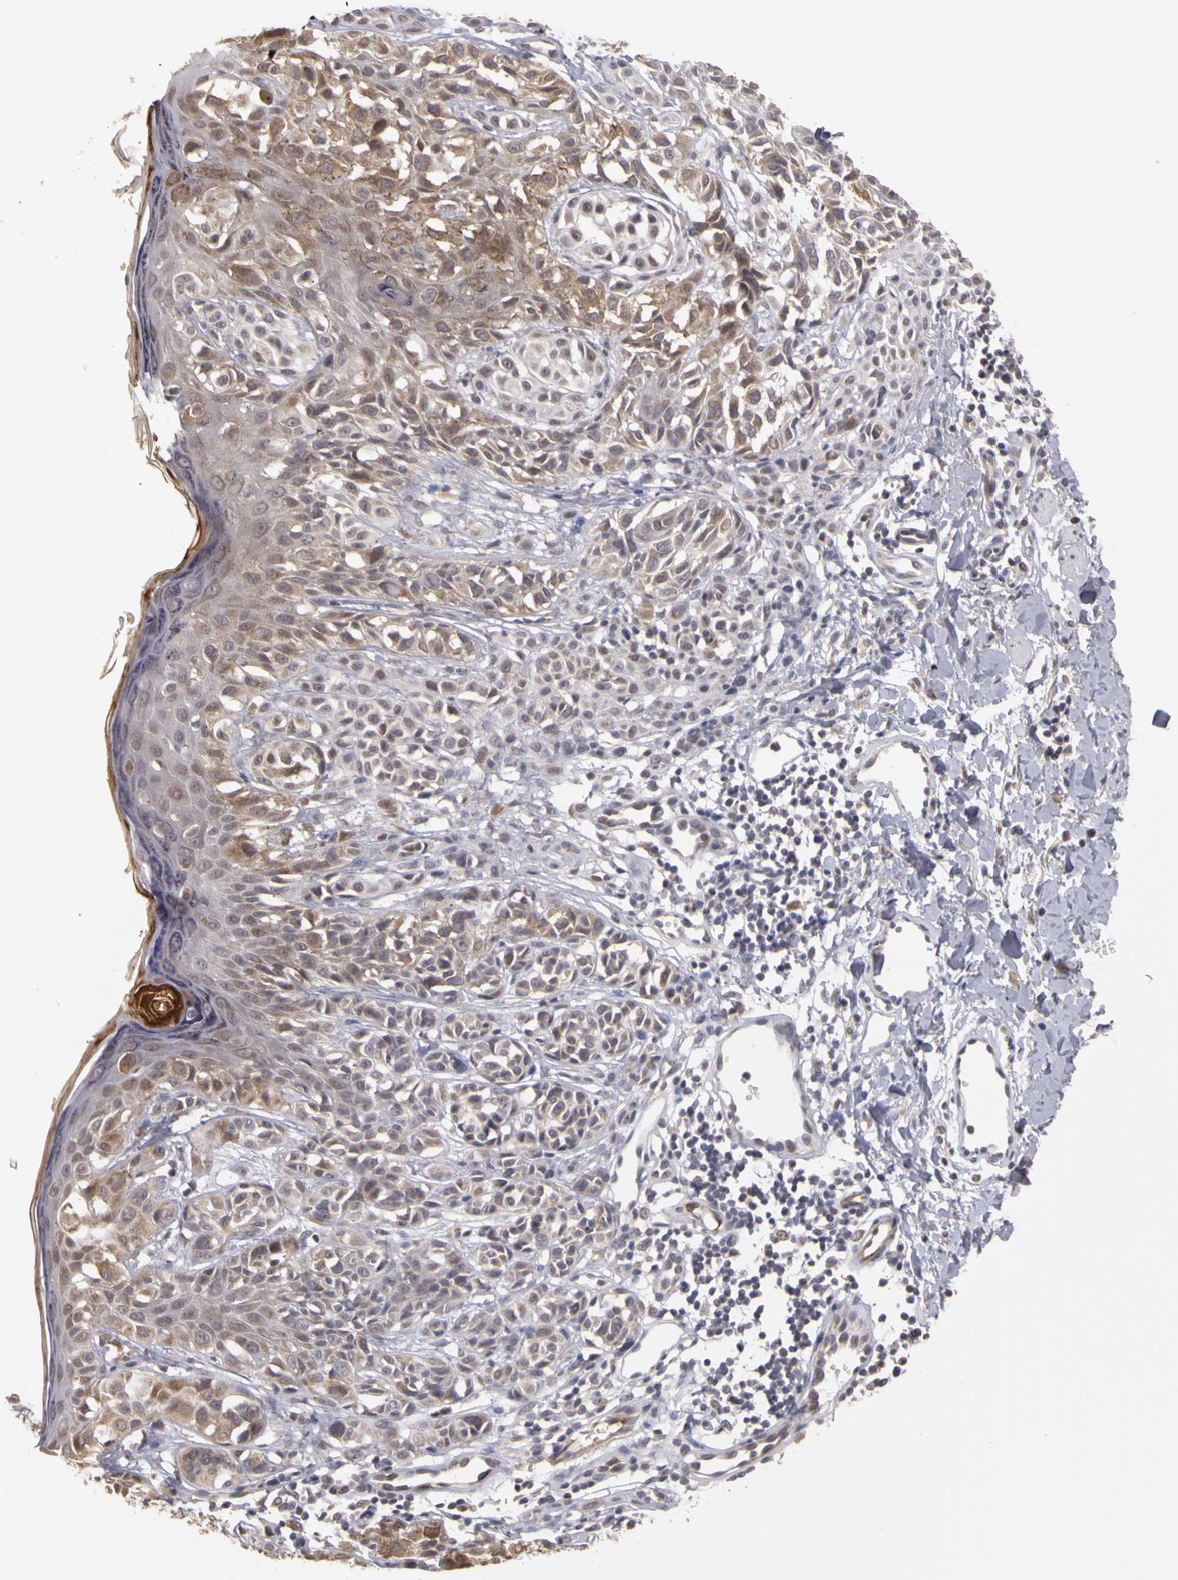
{"staining": {"intensity": "weak", "quantity": "25%-75%", "location": "cytoplasmic/membranous"}, "tissue": "melanoma", "cell_type": "Tumor cells", "image_type": "cancer", "snomed": [{"axis": "morphology", "description": "Malignant melanoma, NOS"}, {"axis": "topography", "description": "Skin"}], "caption": "Weak cytoplasmic/membranous protein expression is present in about 25%-75% of tumor cells in malignant melanoma.", "gene": "FRMD7", "patient": {"sex": "male", "age": 40}}